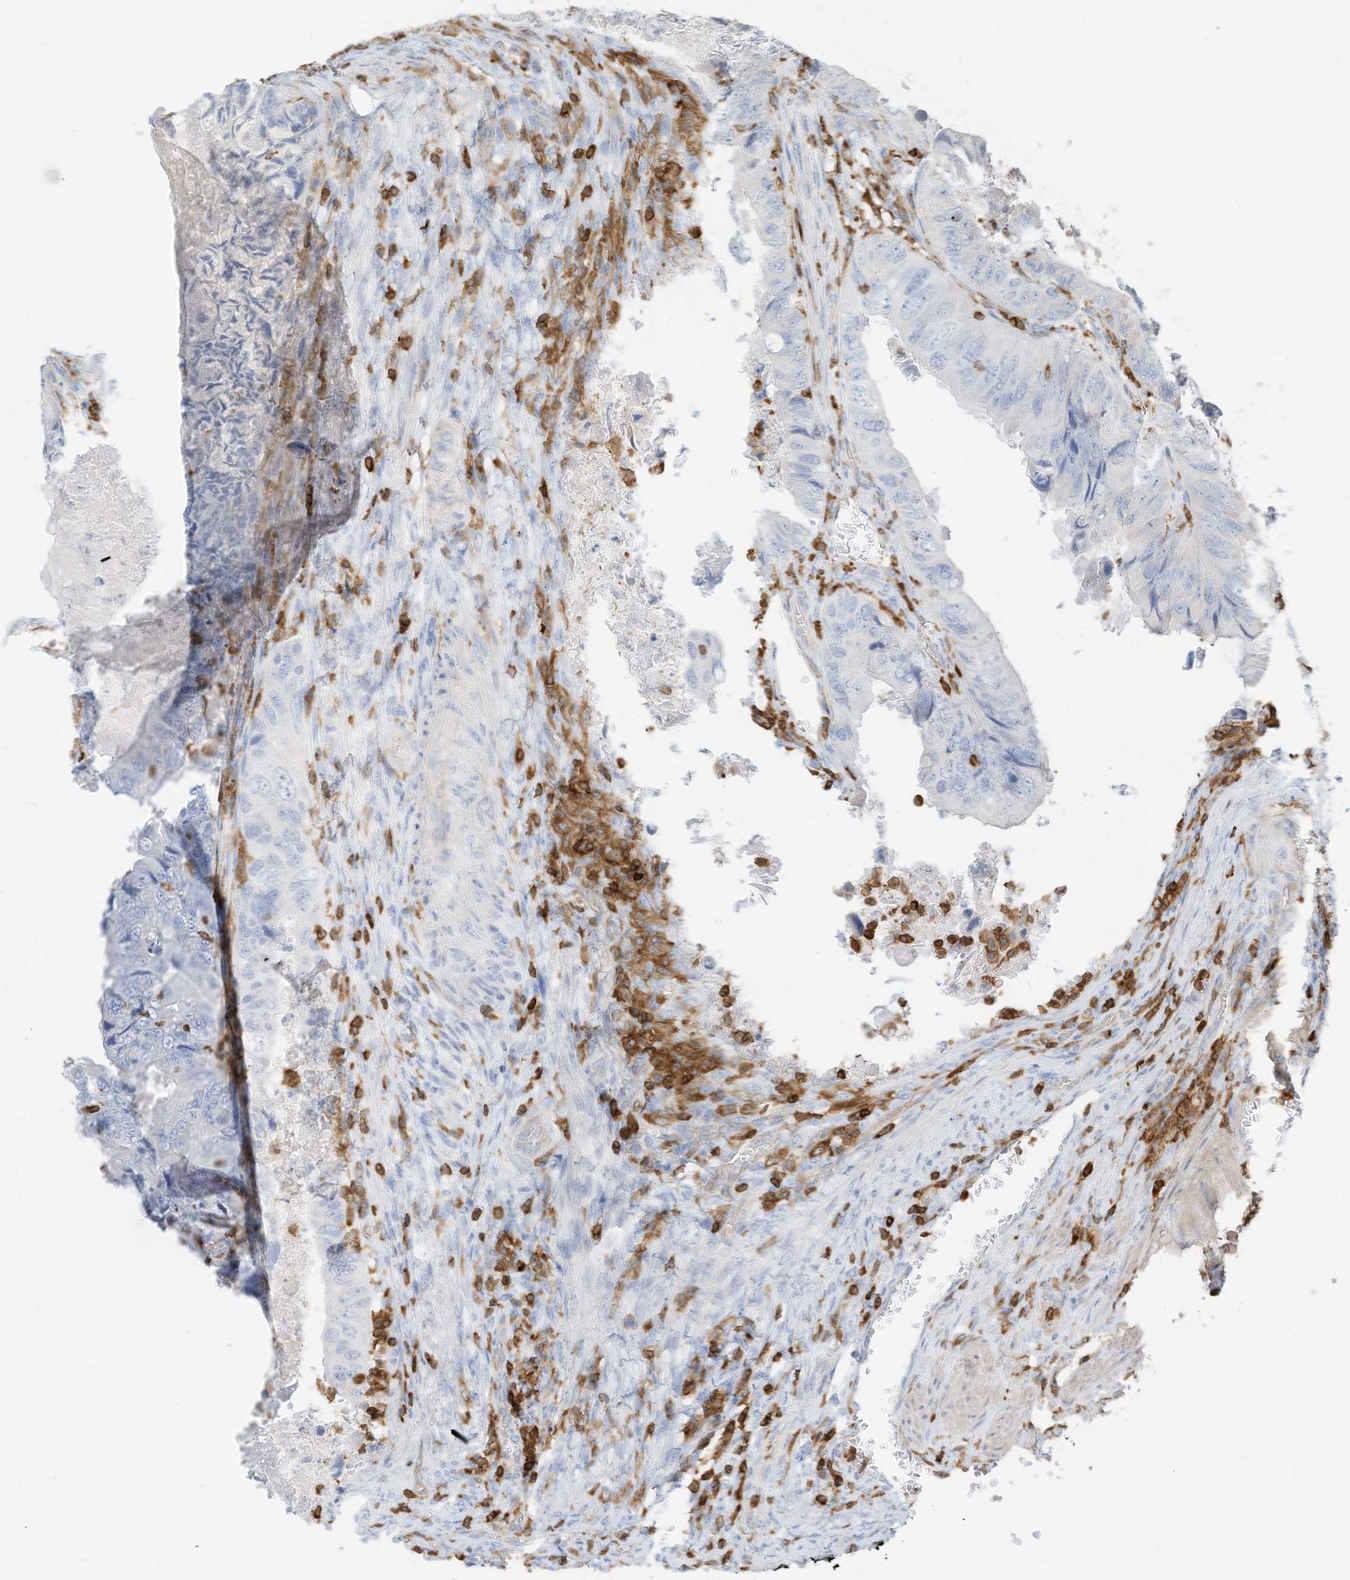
{"staining": {"intensity": "negative", "quantity": "none", "location": "none"}, "tissue": "colorectal cancer", "cell_type": "Tumor cells", "image_type": "cancer", "snomed": [{"axis": "morphology", "description": "Adenocarcinoma, NOS"}, {"axis": "topography", "description": "Rectum"}], "caption": "The photomicrograph exhibits no significant staining in tumor cells of colorectal cancer (adenocarcinoma).", "gene": "ARHGAP25", "patient": {"sex": "male", "age": 63}}